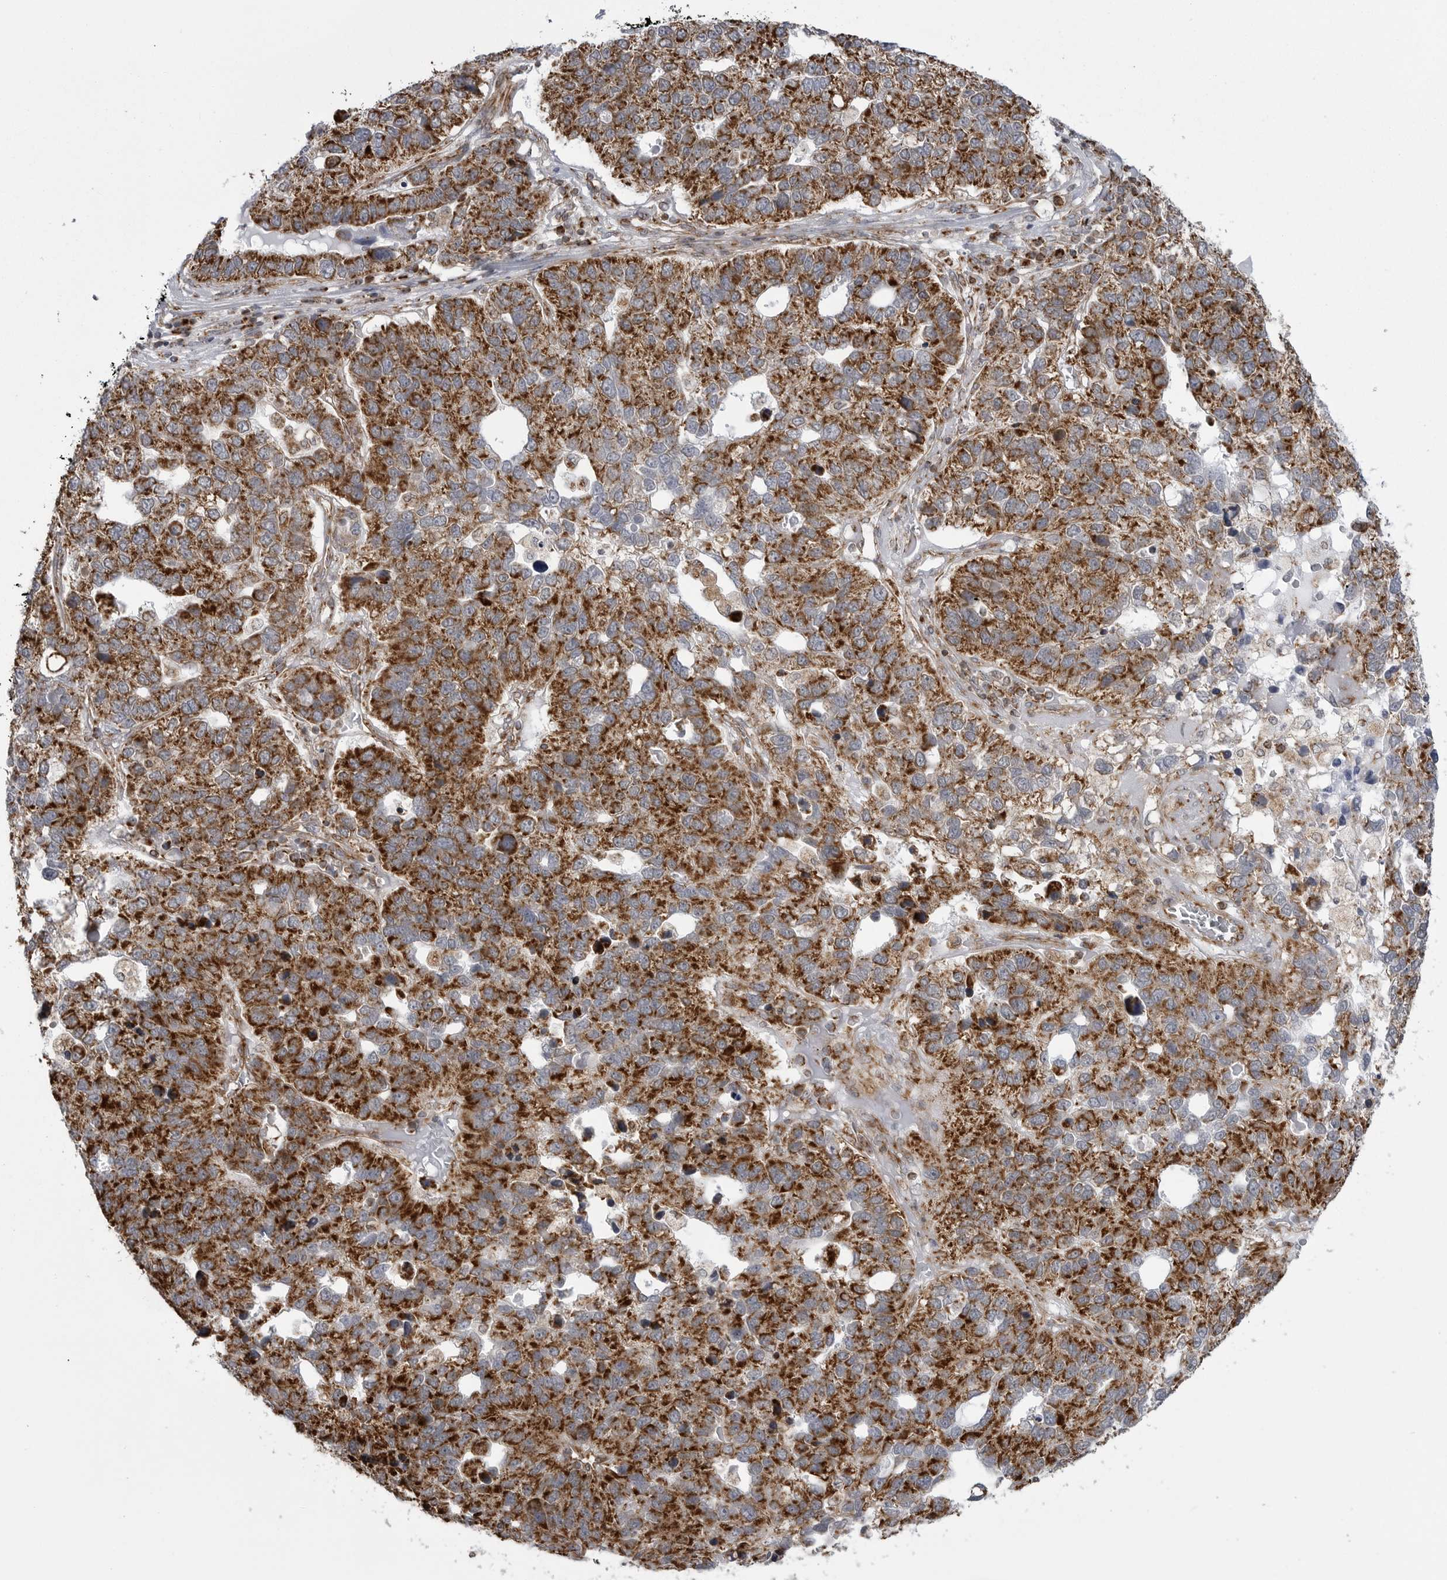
{"staining": {"intensity": "strong", "quantity": "25%-75%", "location": "cytoplasmic/membranous"}, "tissue": "pancreatic cancer", "cell_type": "Tumor cells", "image_type": "cancer", "snomed": [{"axis": "morphology", "description": "Adenocarcinoma, NOS"}, {"axis": "topography", "description": "Pancreas"}], "caption": "Adenocarcinoma (pancreatic) was stained to show a protein in brown. There is high levels of strong cytoplasmic/membranous staining in about 25%-75% of tumor cells. The protein of interest is stained brown, and the nuclei are stained in blue (DAB (3,3'-diaminobenzidine) IHC with brightfield microscopy, high magnification).", "gene": "FH", "patient": {"sex": "female", "age": 61}}